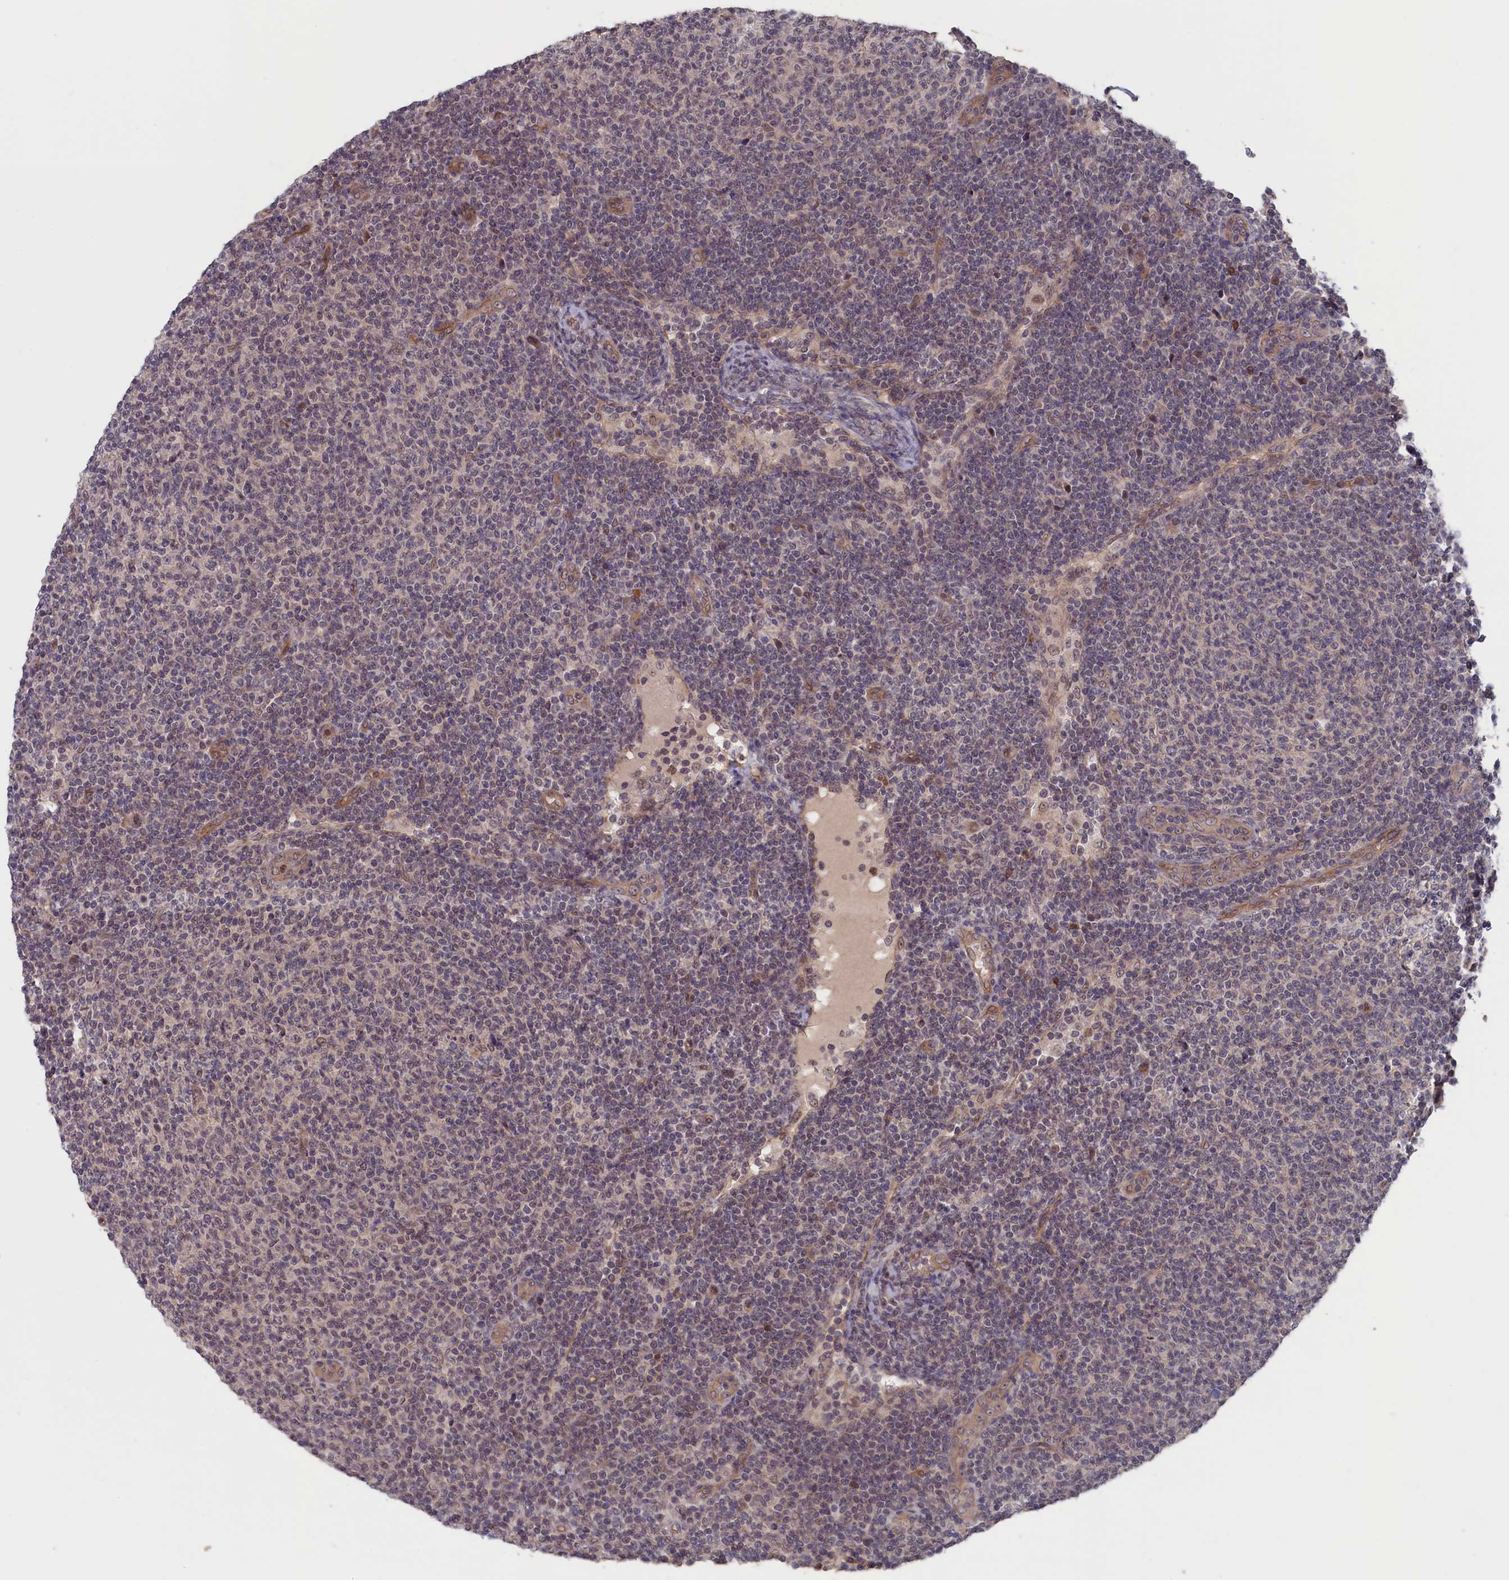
{"staining": {"intensity": "negative", "quantity": "none", "location": "none"}, "tissue": "lymphoma", "cell_type": "Tumor cells", "image_type": "cancer", "snomed": [{"axis": "morphology", "description": "Malignant lymphoma, non-Hodgkin's type, Low grade"}, {"axis": "topography", "description": "Lymph node"}], "caption": "Tumor cells are negative for protein expression in human malignant lymphoma, non-Hodgkin's type (low-grade).", "gene": "PLP2", "patient": {"sex": "male", "age": 66}}